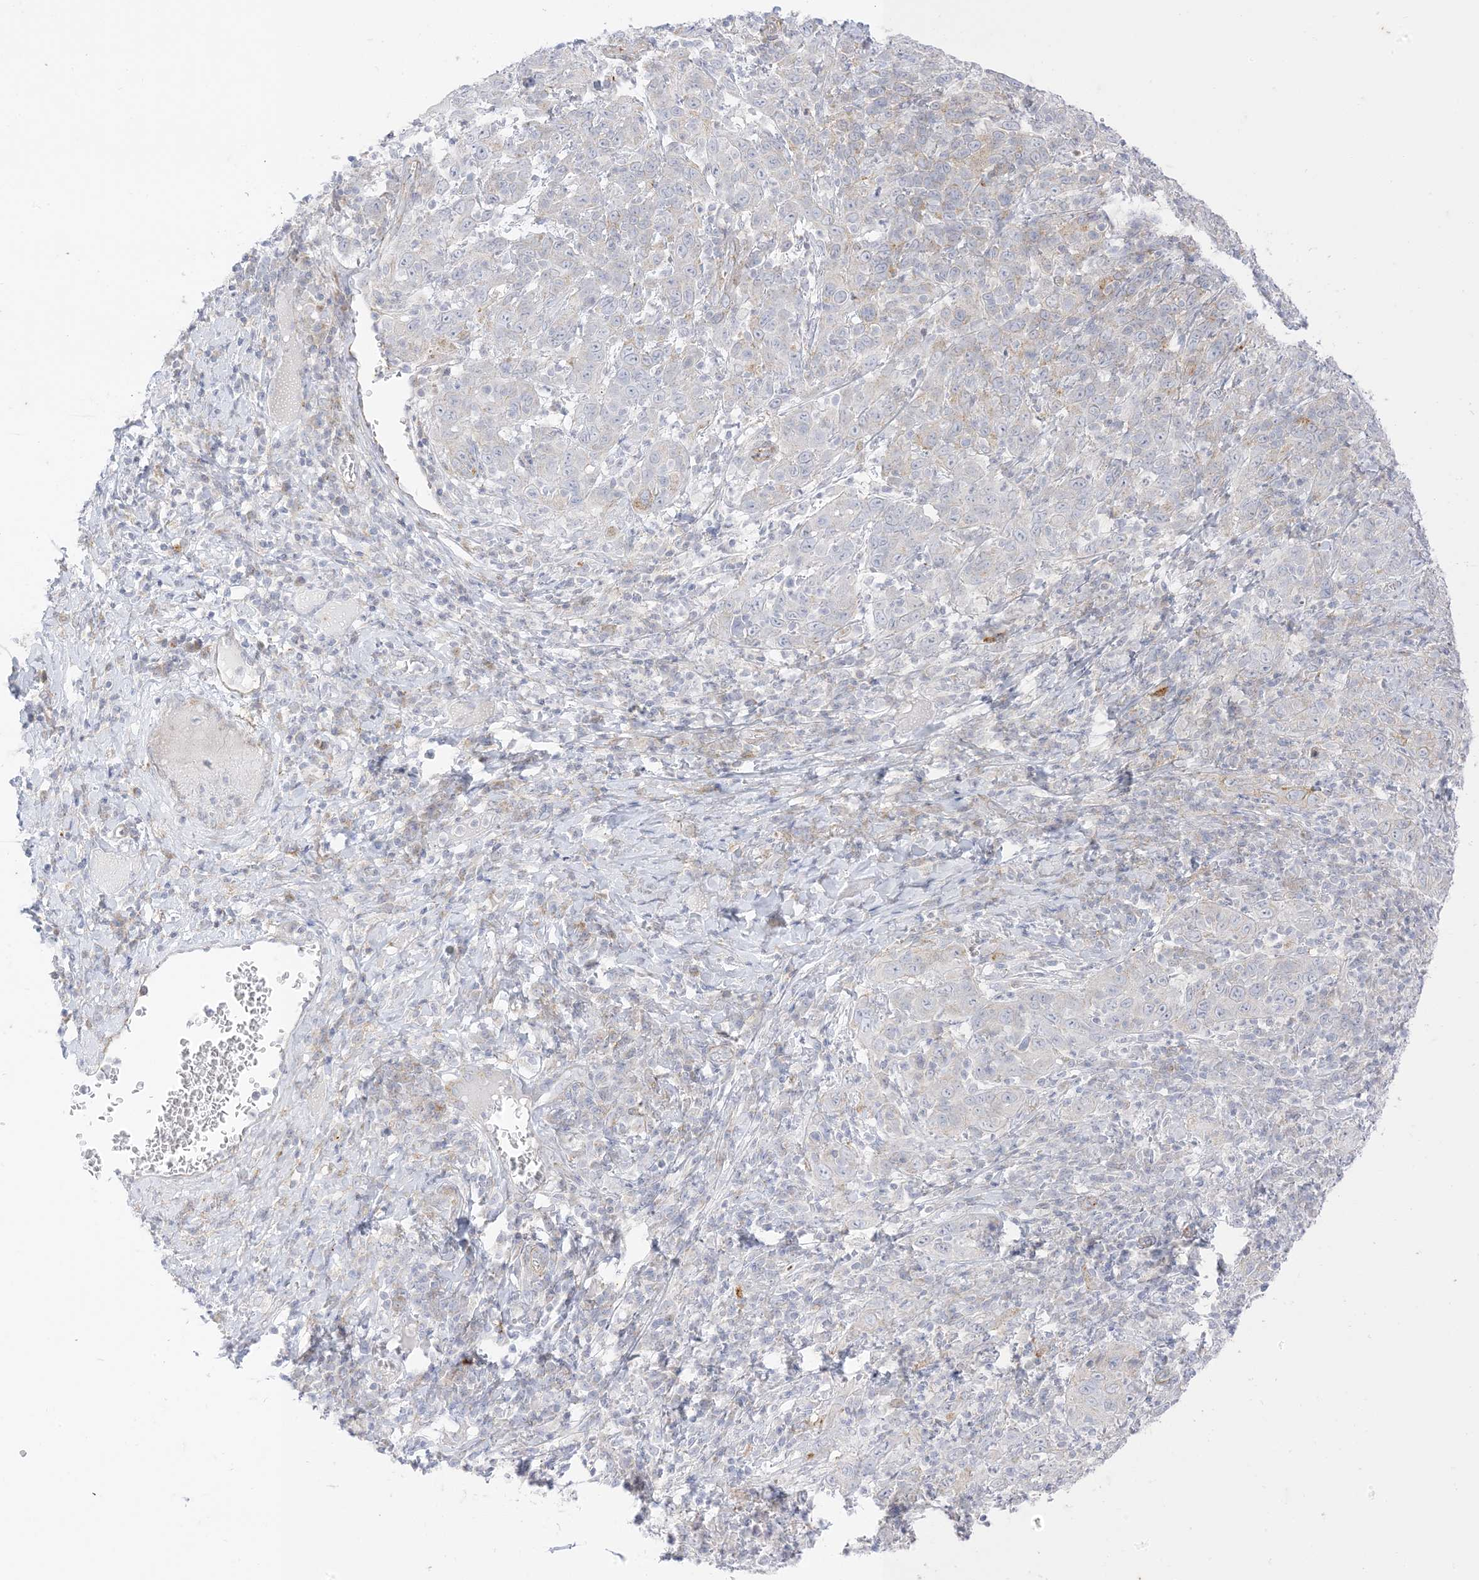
{"staining": {"intensity": "negative", "quantity": "none", "location": "none"}, "tissue": "cervical cancer", "cell_type": "Tumor cells", "image_type": "cancer", "snomed": [{"axis": "morphology", "description": "Squamous cell carcinoma, NOS"}, {"axis": "topography", "description": "Cervix"}], "caption": "This is a histopathology image of immunohistochemistry staining of cervical cancer, which shows no expression in tumor cells.", "gene": "RAC1", "patient": {"sex": "female", "age": 46}}